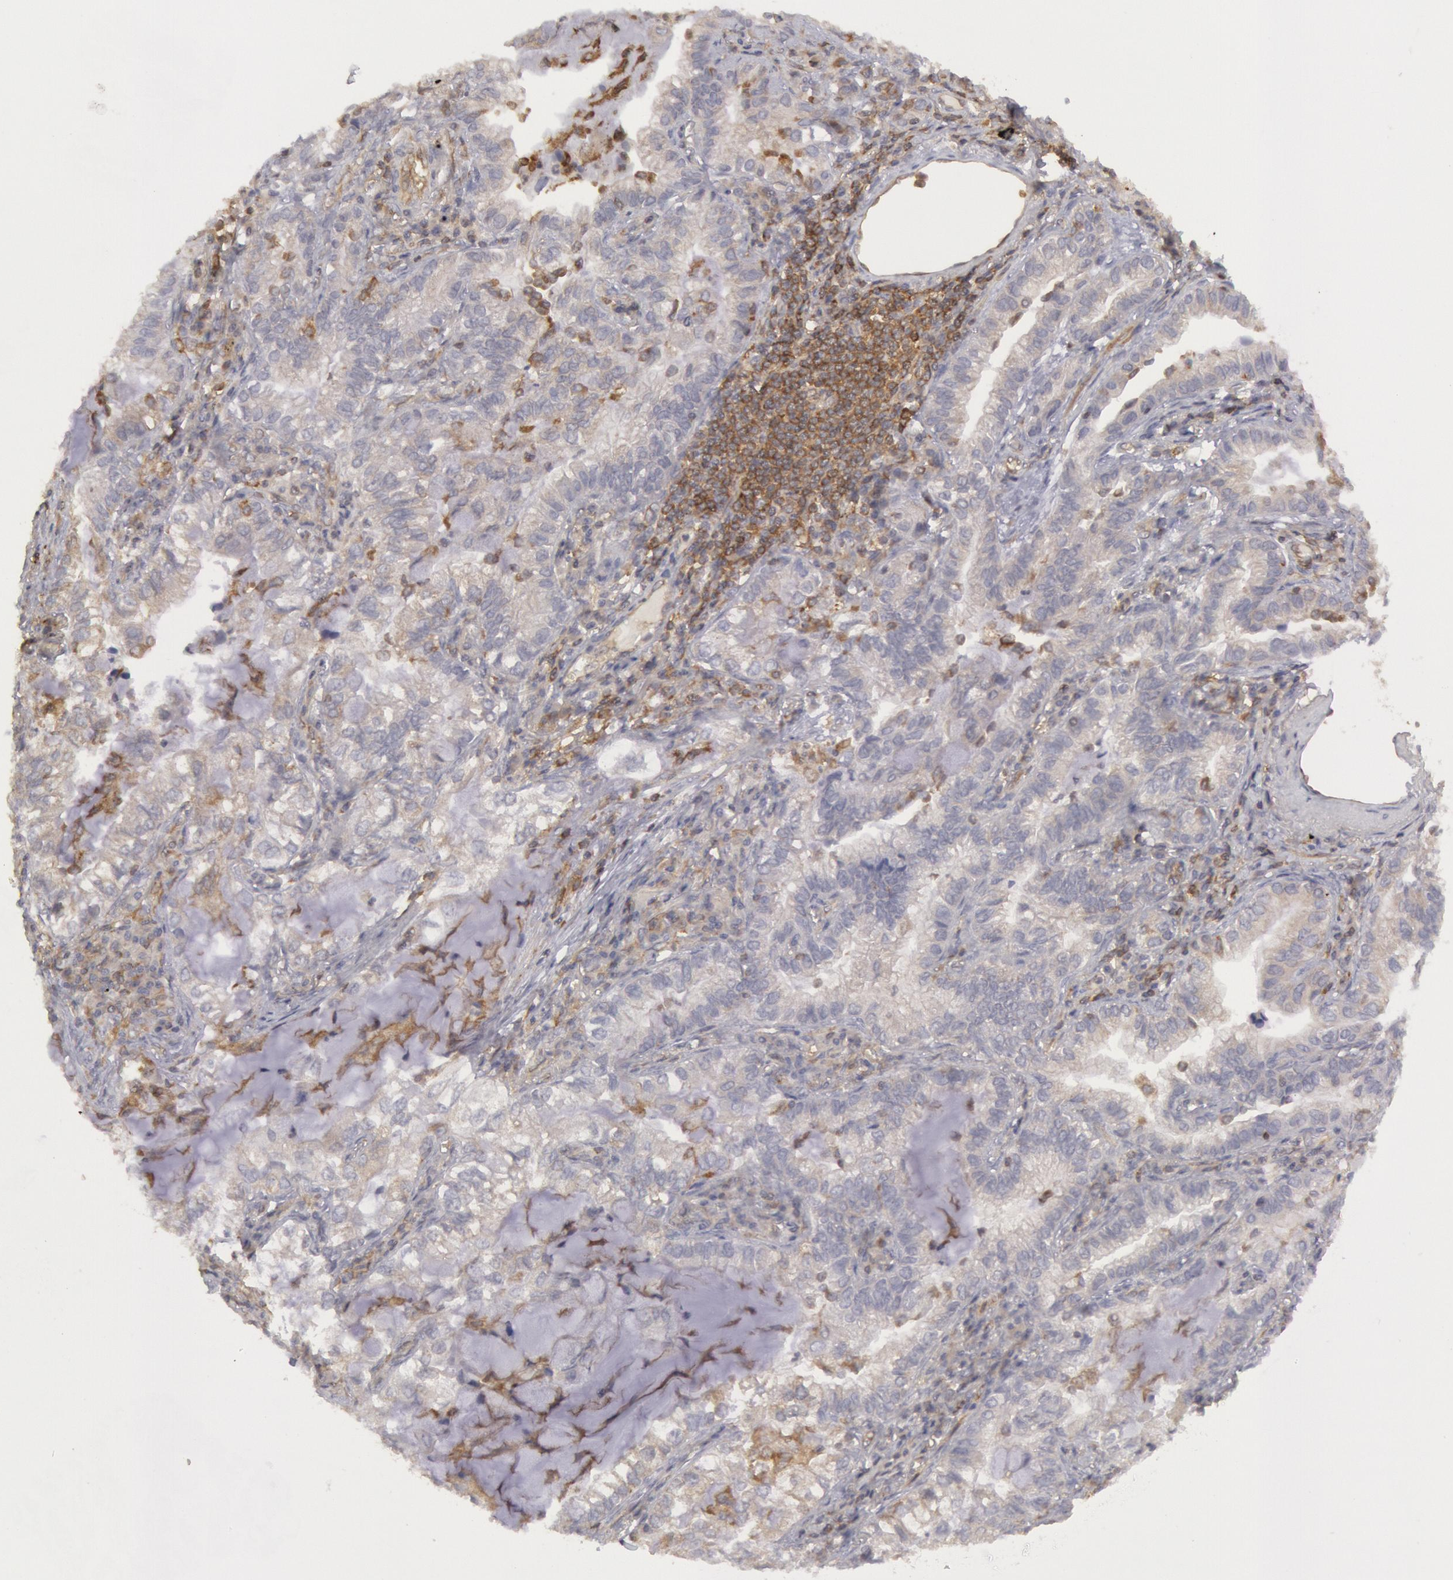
{"staining": {"intensity": "negative", "quantity": "none", "location": "none"}, "tissue": "lung cancer", "cell_type": "Tumor cells", "image_type": "cancer", "snomed": [{"axis": "morphology", "description": "Adenocarcinoma, NOS"}, {"axis": "topography", "description": "Lung"}], "caption": "Tumor cells show no significant expression in lung cancer (adenocarcinoma).", "gene": "IKBKB", "patient": {"sex": "female", "age": 50}}